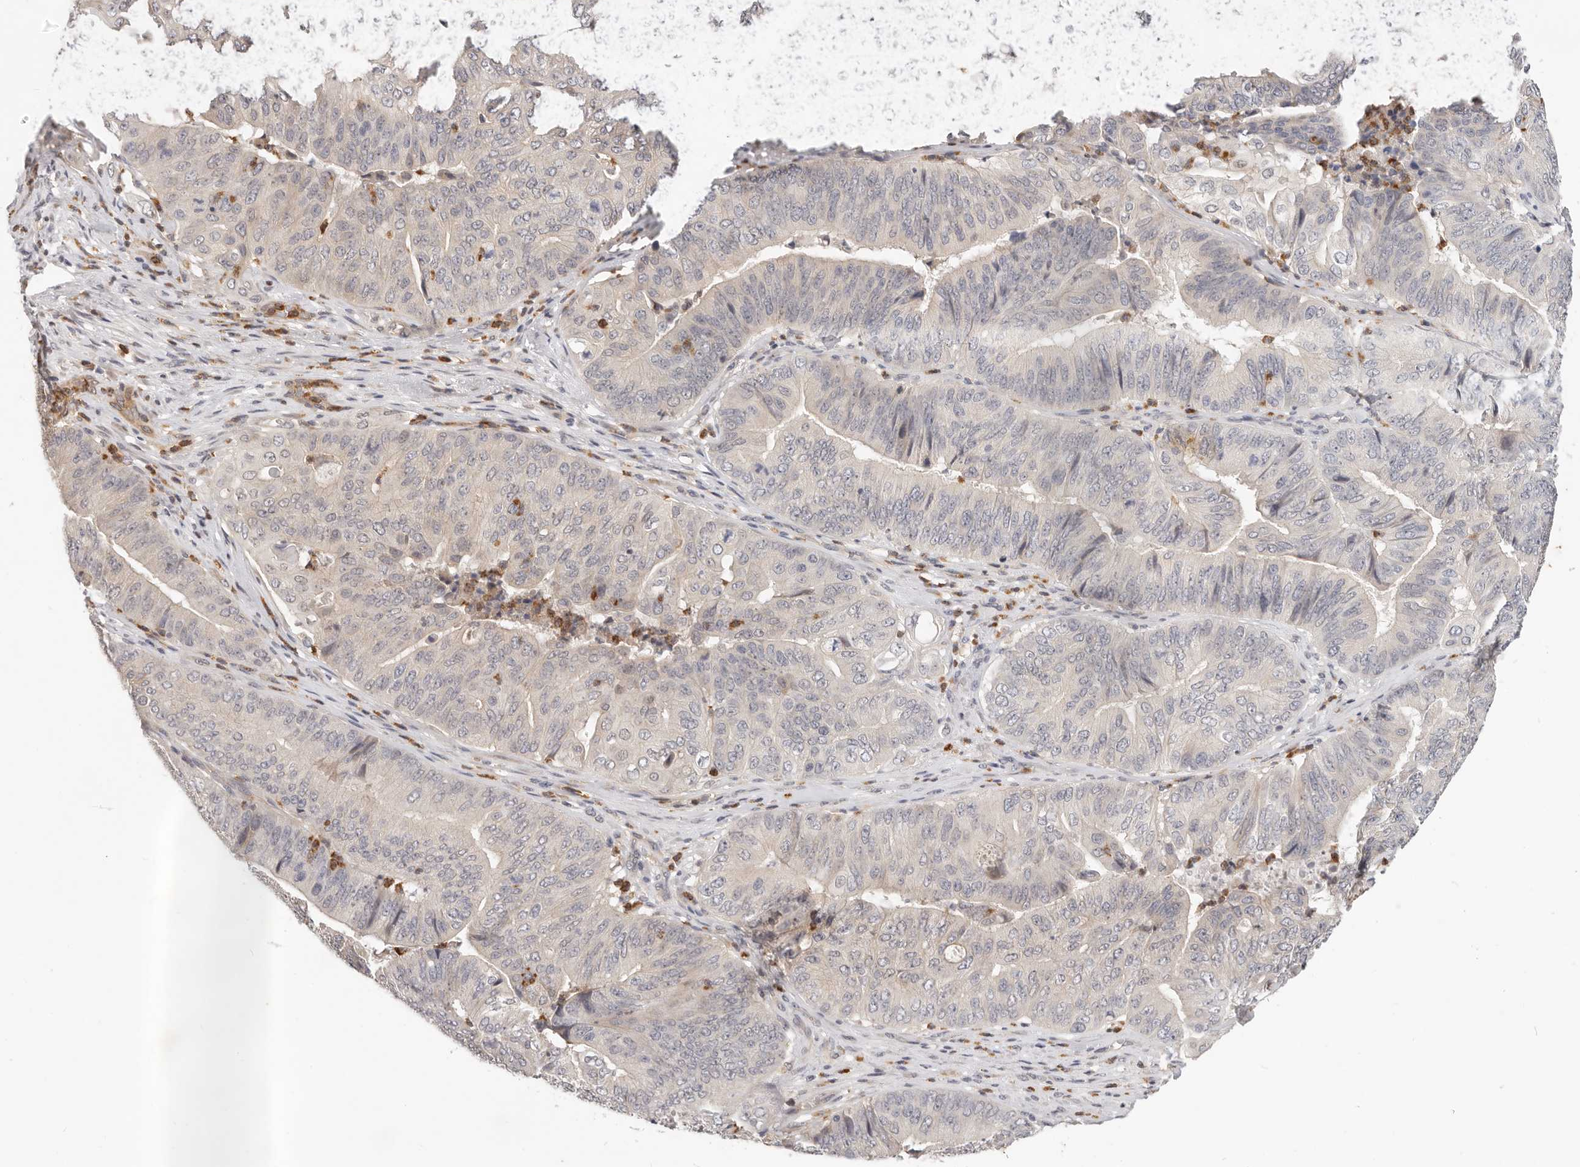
{"staining": {"intensity": "weak", "quantity": "25%-75%", "location": "cytoplasmic/membranous,nuclear"}, "tissue": "pancreatic cancer", "cell_type": "Tumor cells", "image_type": "cancer", "snomed": [{"axis": "morphology", "description": "Adenocarcinoma, NOS"}, {"axis": "topography", "description": "Pancreas"}], "caption": "Adenocarcinoma (pancreatic) was stained to show a protein in brown. There is low levels of weak cytoplasmic/membranous and nuclear positivity in approximately 25%-75% of tumor cells.", "gene": "USP49", "patient": {"sex": "female", "age": 77}}